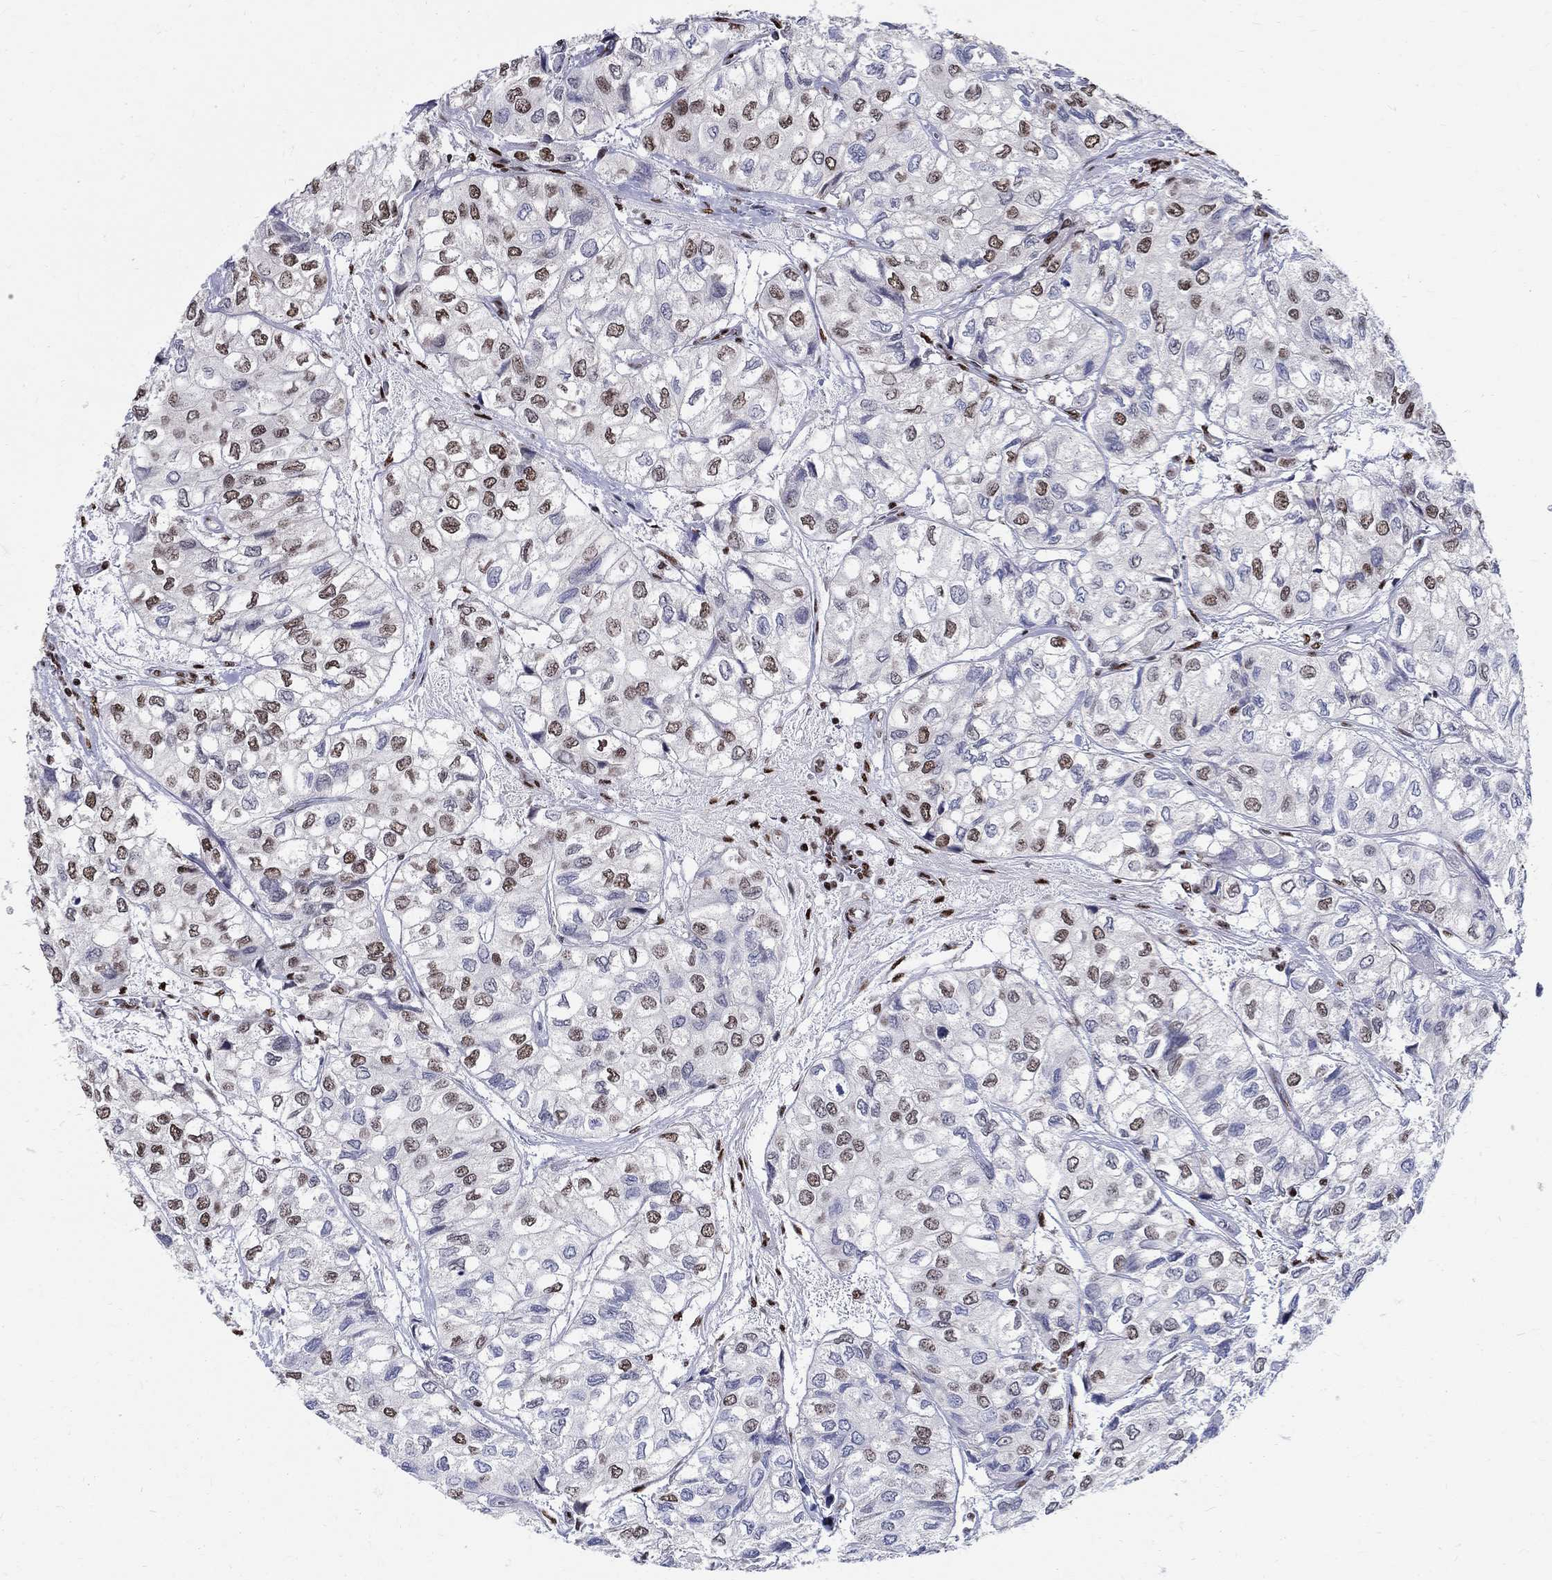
{"staining": {"intensity": "moderate", "quantity": "<25%", "location": "nuclear"}, "tissue": "urothelial cancer", "cell_type": "Tumor cells", "image_type": "cancer", "snomed": [{"axis": "morphology", "description": "Urothelial carcinoma, High grade"}, {"axis": "topography", "description": "Urinary bladder"}], "caption": "Immunohistochemical staining of human urothelial cancer reveals low levels of moderate nuclear expression in approximately <25% of tumor cells. The protein is stained brown, and the nuclei are stained in blue (DAB (3,3'-diaminobenzidine) IHC with brightfield microscopy, high magnification).", "gene": "FBXO16", "patient": {"sex": "male", "age": 73}}